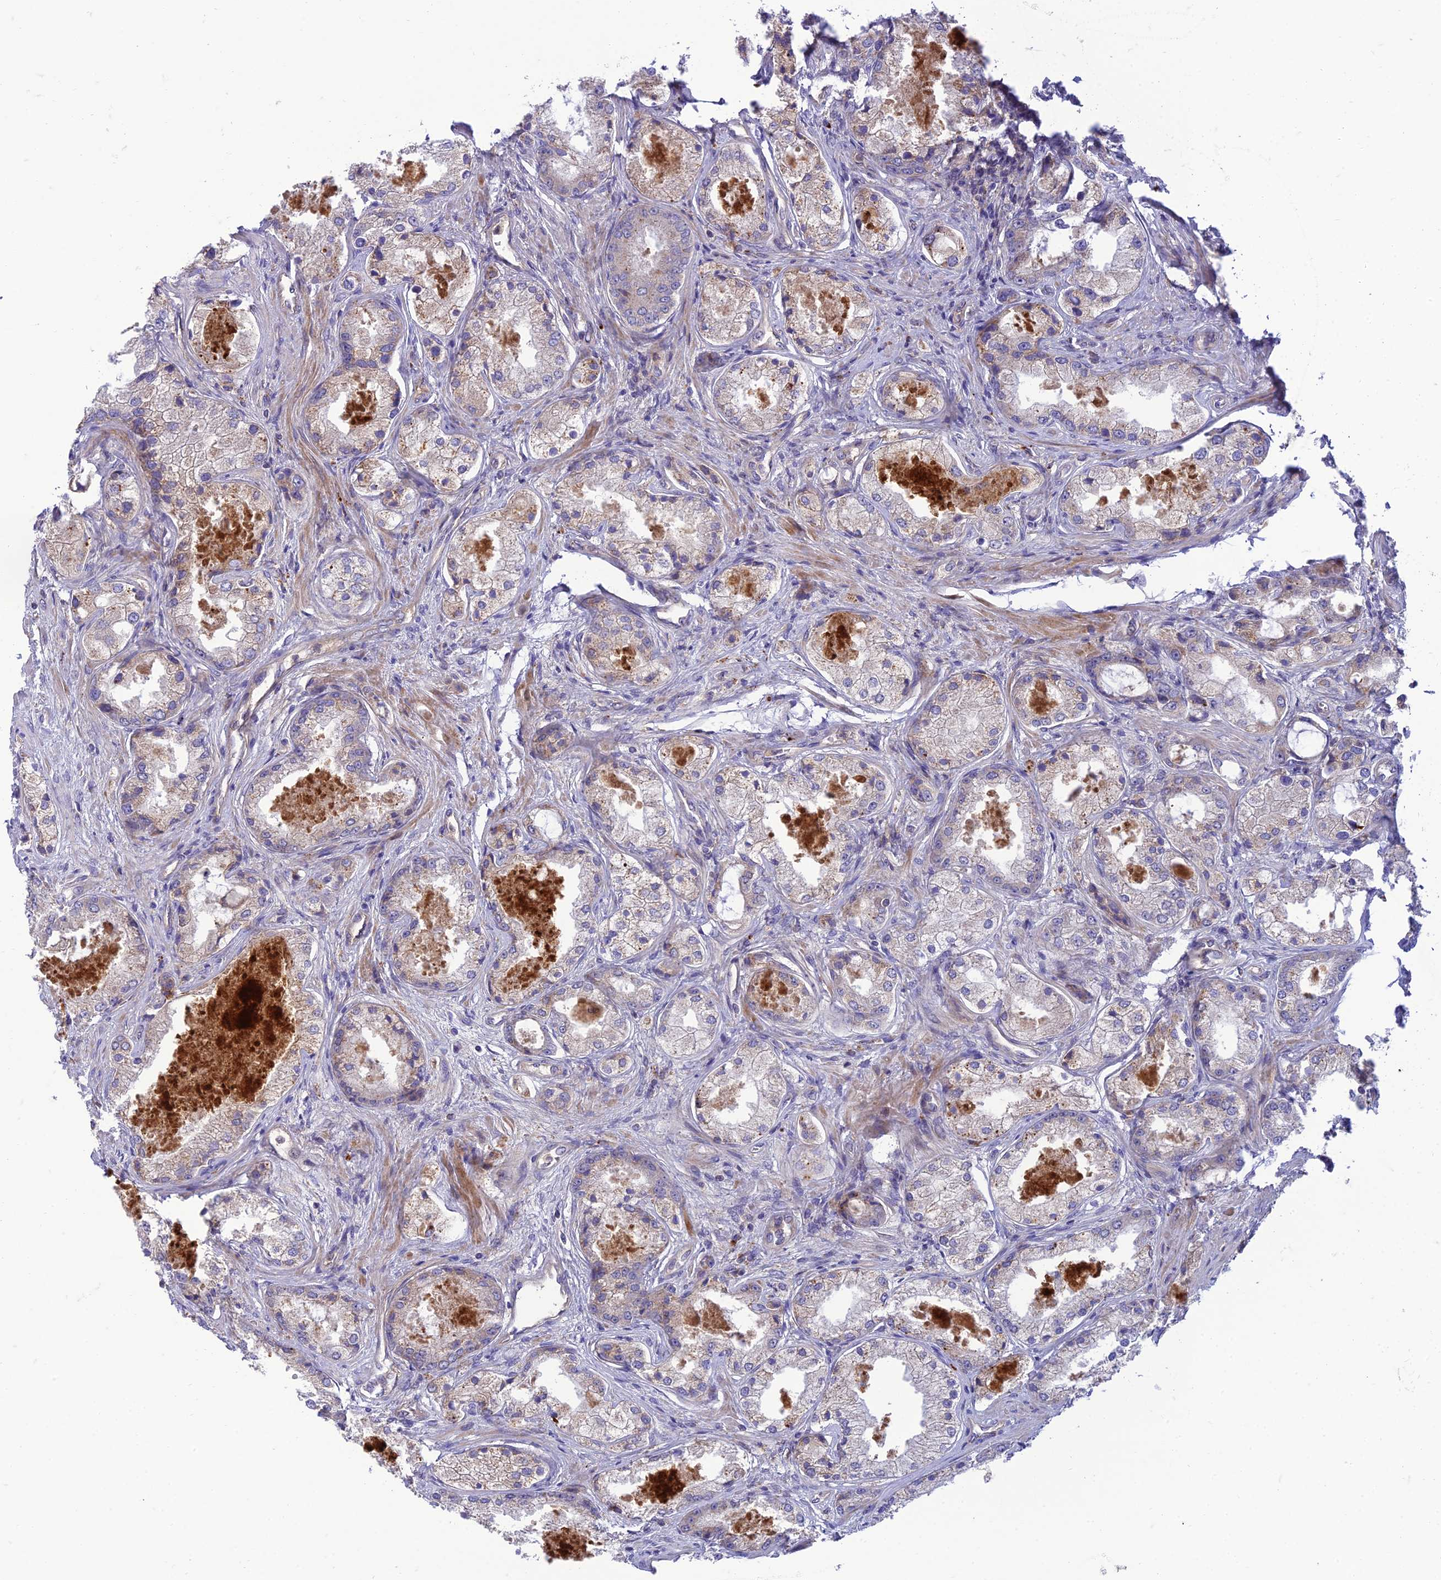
{"staining": {"intensity": "weak", "quantity": "<25%", "location": "cytoplasmic/membranous"}, "tissue": "prostate cancer", "cell_type": "Tumor cells", "image_type": "cancer", "snomed": [{"axis": "morphology", "description": "Adenocarcinoma, Low grade"}, {"axis": "topography", "description": "Prostate"}], "caption": "An IHC histopathology image of low-grade adenocarcinoma (prostate) is shown. There is no staining in tumor cells of low-grade adenocarcinoma (prostate).", "gene": "IRAK3", "patient": {"sex": "male", "age": 68}}